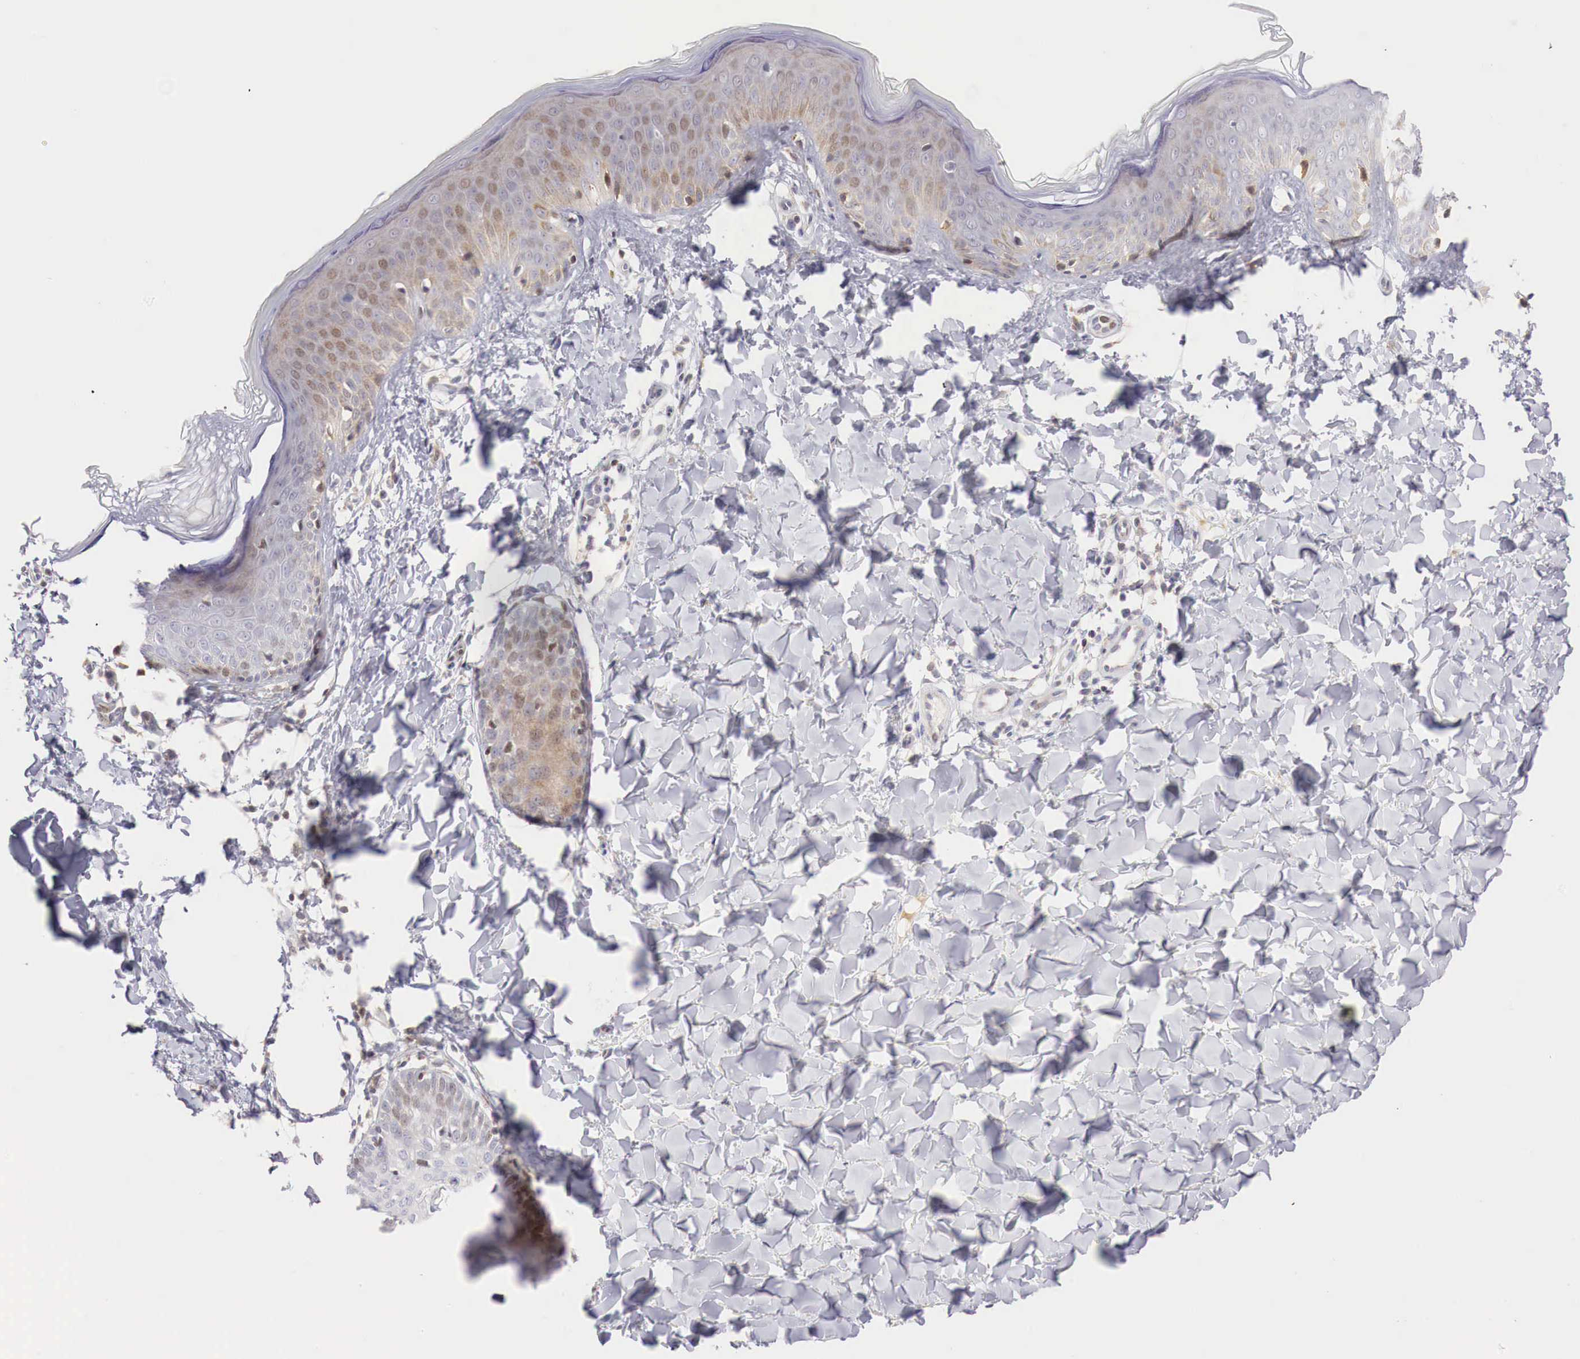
{"staining": {"intensity": "negative", "quantity": "none", "location": "none"}, "tissue": "skin", "cell_type": "Fibroblasts", "image_type": "normal", "snomed": [{"axis": "morphology", "description": "Normal tissue, NOS"}, {"axis": "topography", "description": "Skin"}], "caption": "DAB (3,3'-diaminobenzidine) immunohistochemical staining of unremarkable human skin shows no significant expression in fibroblasts.", "gene": "CLCN5", "patient": {"sex": "female", "age": 17}}